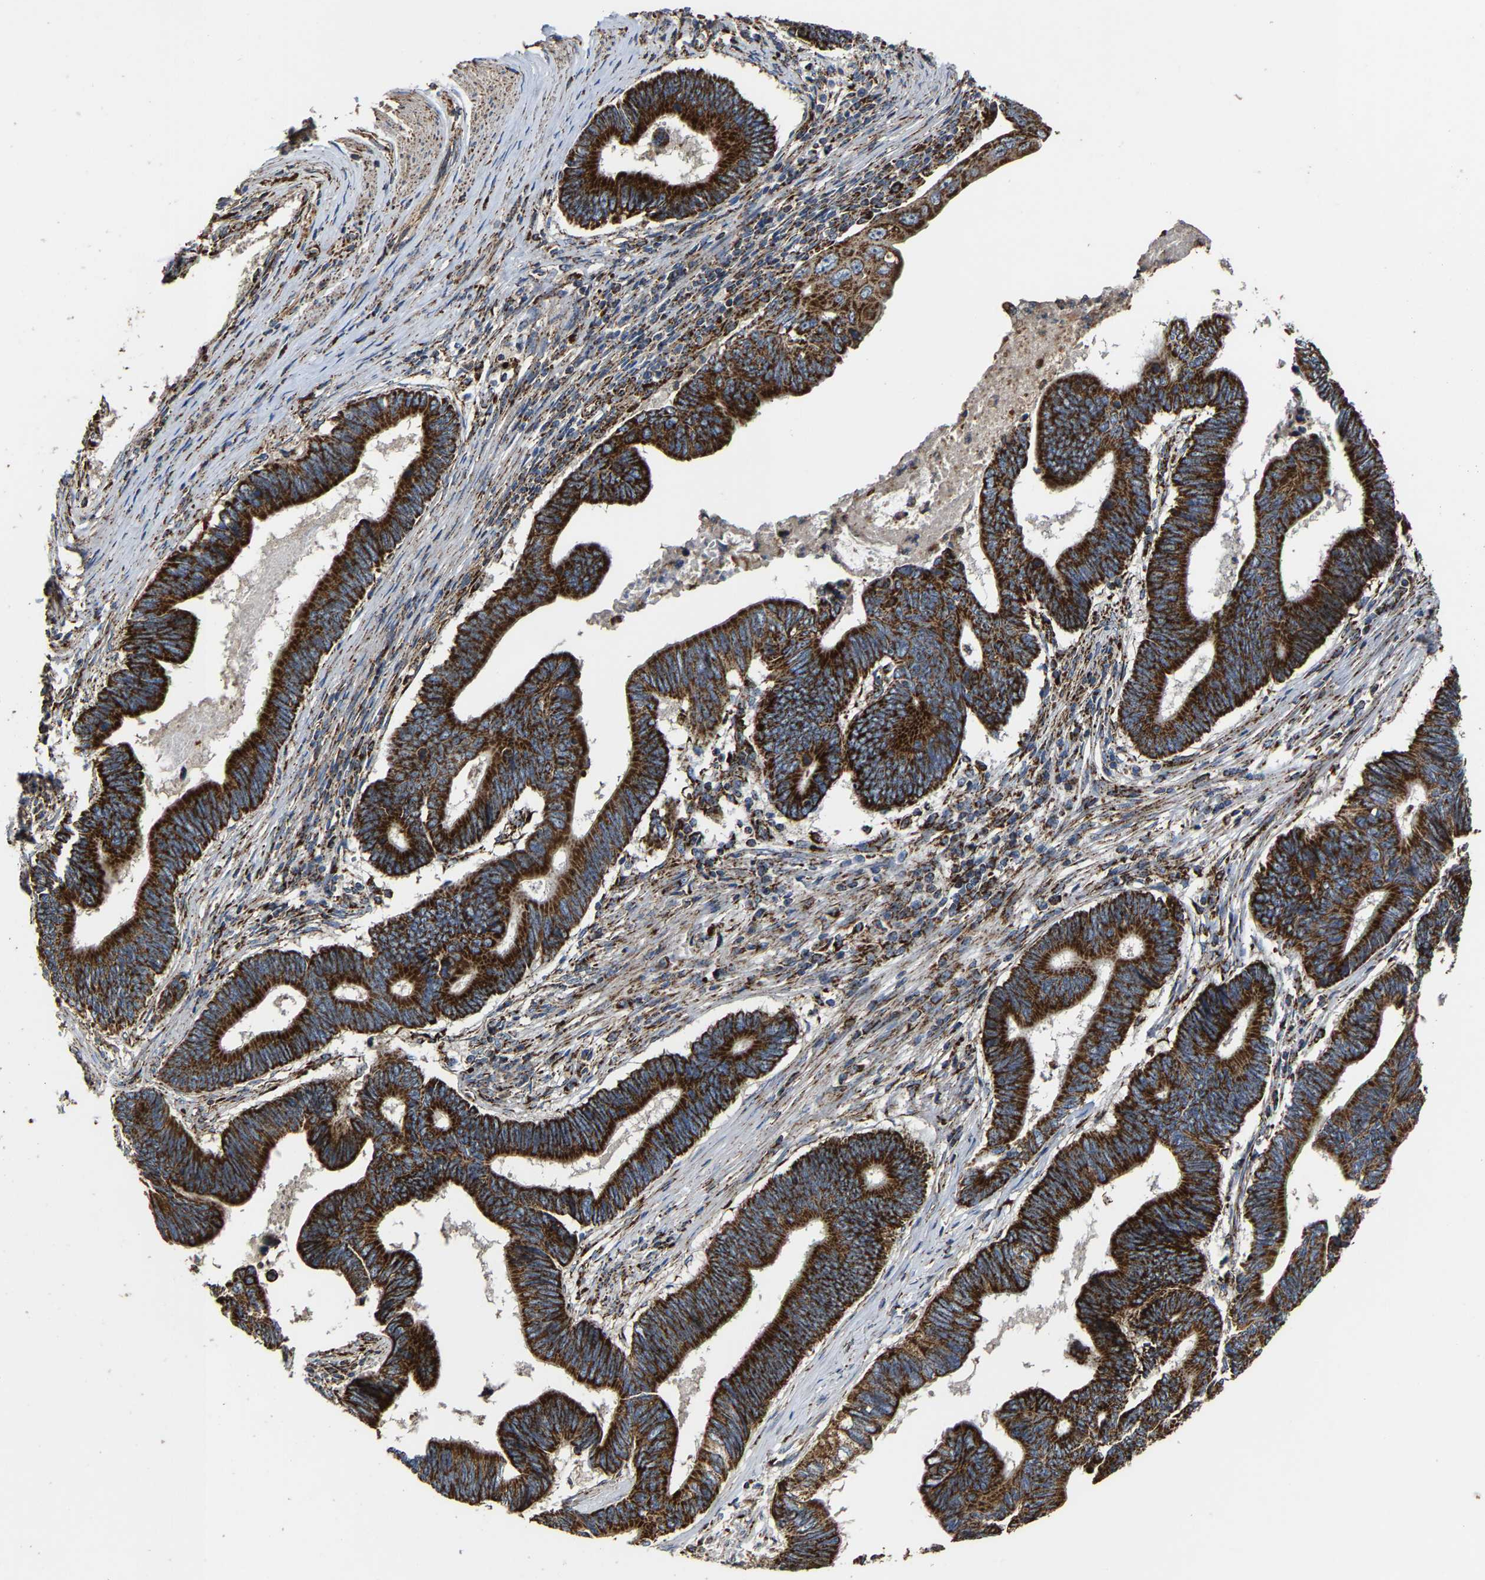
{"staining": {"intensity": "strong", "quantity": ">75%", "location": "cytoplasmic/membranous"}, "tissue": "pancreatic cancer", "cell_type": "Tumor cells", "image_type": "cancer", "snomed": [{"axis": "morphology", "description": "Adenocarcinoma, NOS"}, {"axis": "topography", "description": "Pancreas"}], "caption": "Human pancreatic adenocarcinoma stained with a brown dye exhibits strong cytoplasmic/membranous positive positivity in approximately >75% of tumor cells.", "gene": "NDUFV3", "patient": {"sex": "female", "age": 70}}